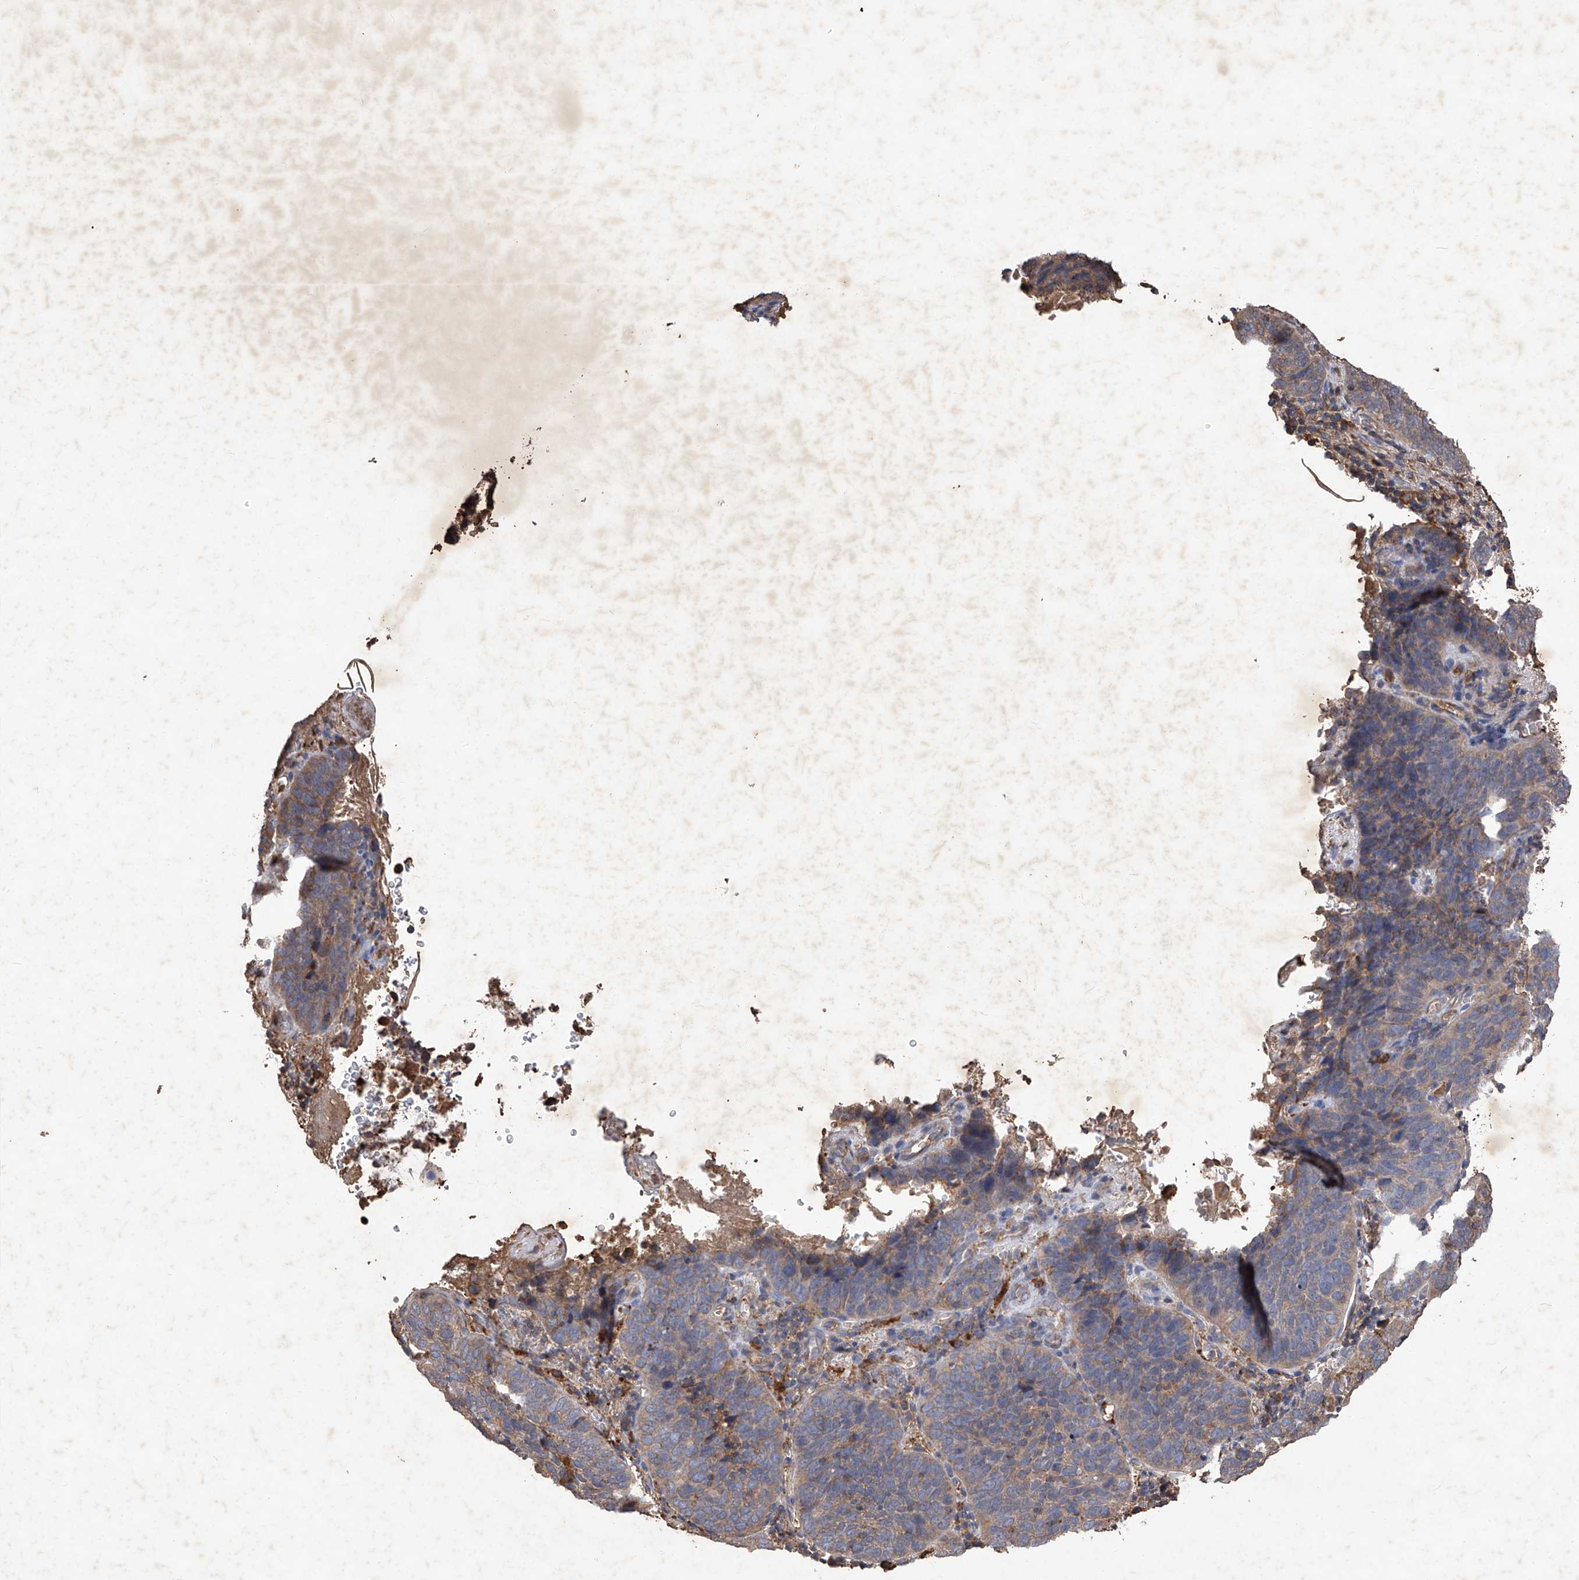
{"staining": {"intensity": "weak", "quantity": "<25%", "location": "cytoplasmic/membranous"}, "tissue": "cervical cancer", "cell_type": "Tumor cells", "image_type": "cancer", "snomed": [{"axis": "morphology", "description": "Squamous cell carcinoma, NOS"}, {"axis": "topography", "description": "Cervix"}], "caption": "IHC image of neoplastic tissue: human squamous cell carcinoma (cervical) stained with DAB shows no significant protein positivity in tumor cells.", "gene": "EDN1", "patient": {"sex": "female", "age": 60}}